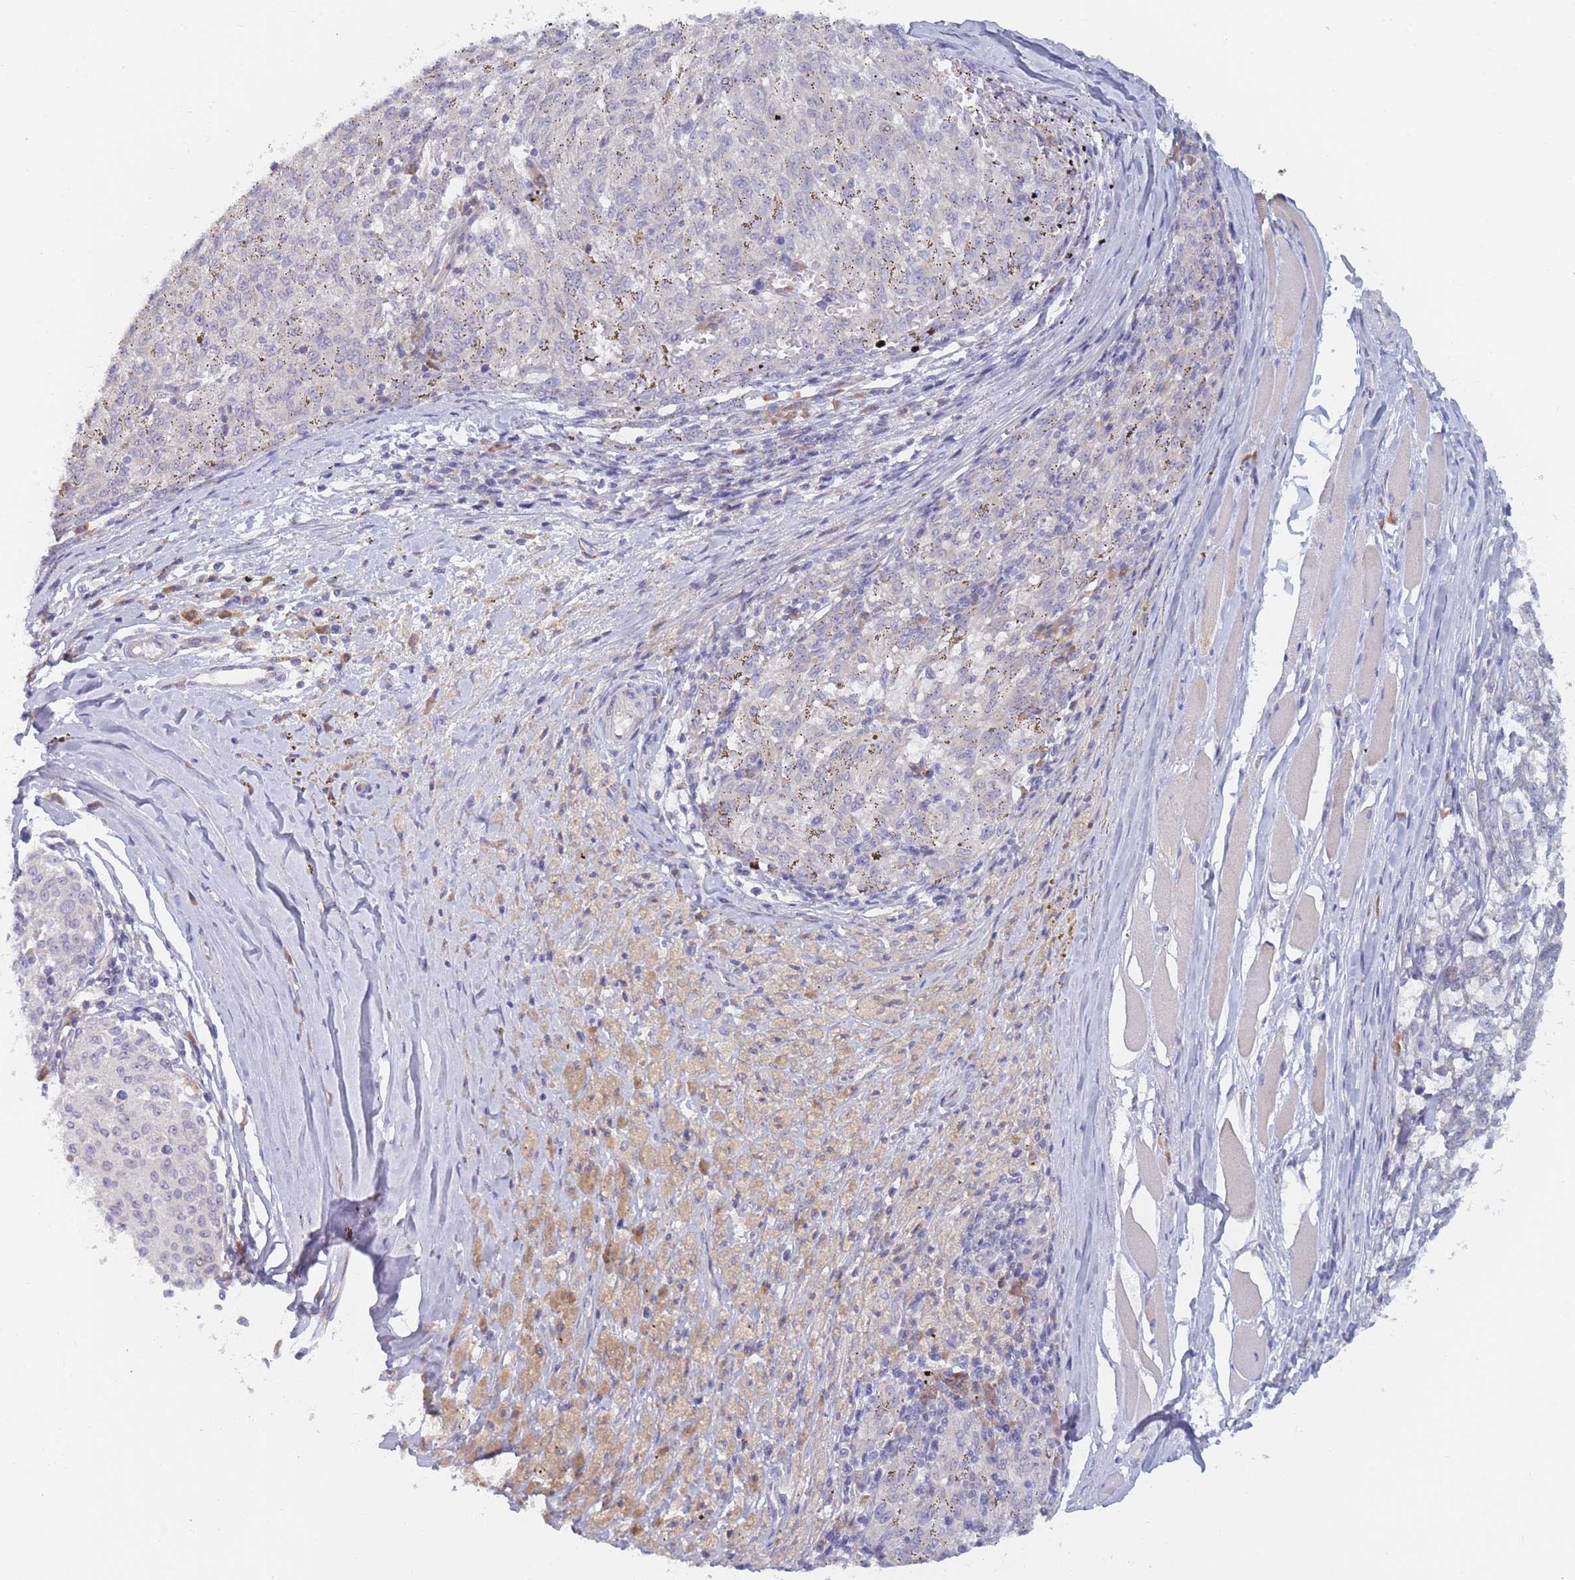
{"staining": {"intensity": "negative", "quantity": "none", "location": "none"}, "tissue": "melanoma", "cell_type": "Tumor cells", "image_type": "cancer", "snomed": [{"axis": "morphology", "description": "Malignant melanoma, NOS"}, {"axis": "topography", "description": "Skin"}], "caption": "The micrograph reveals no significant positivity in tumor cells of melanoma.", "gene": "FAM227B", "patient": {"sex": "female", "age": 72}}